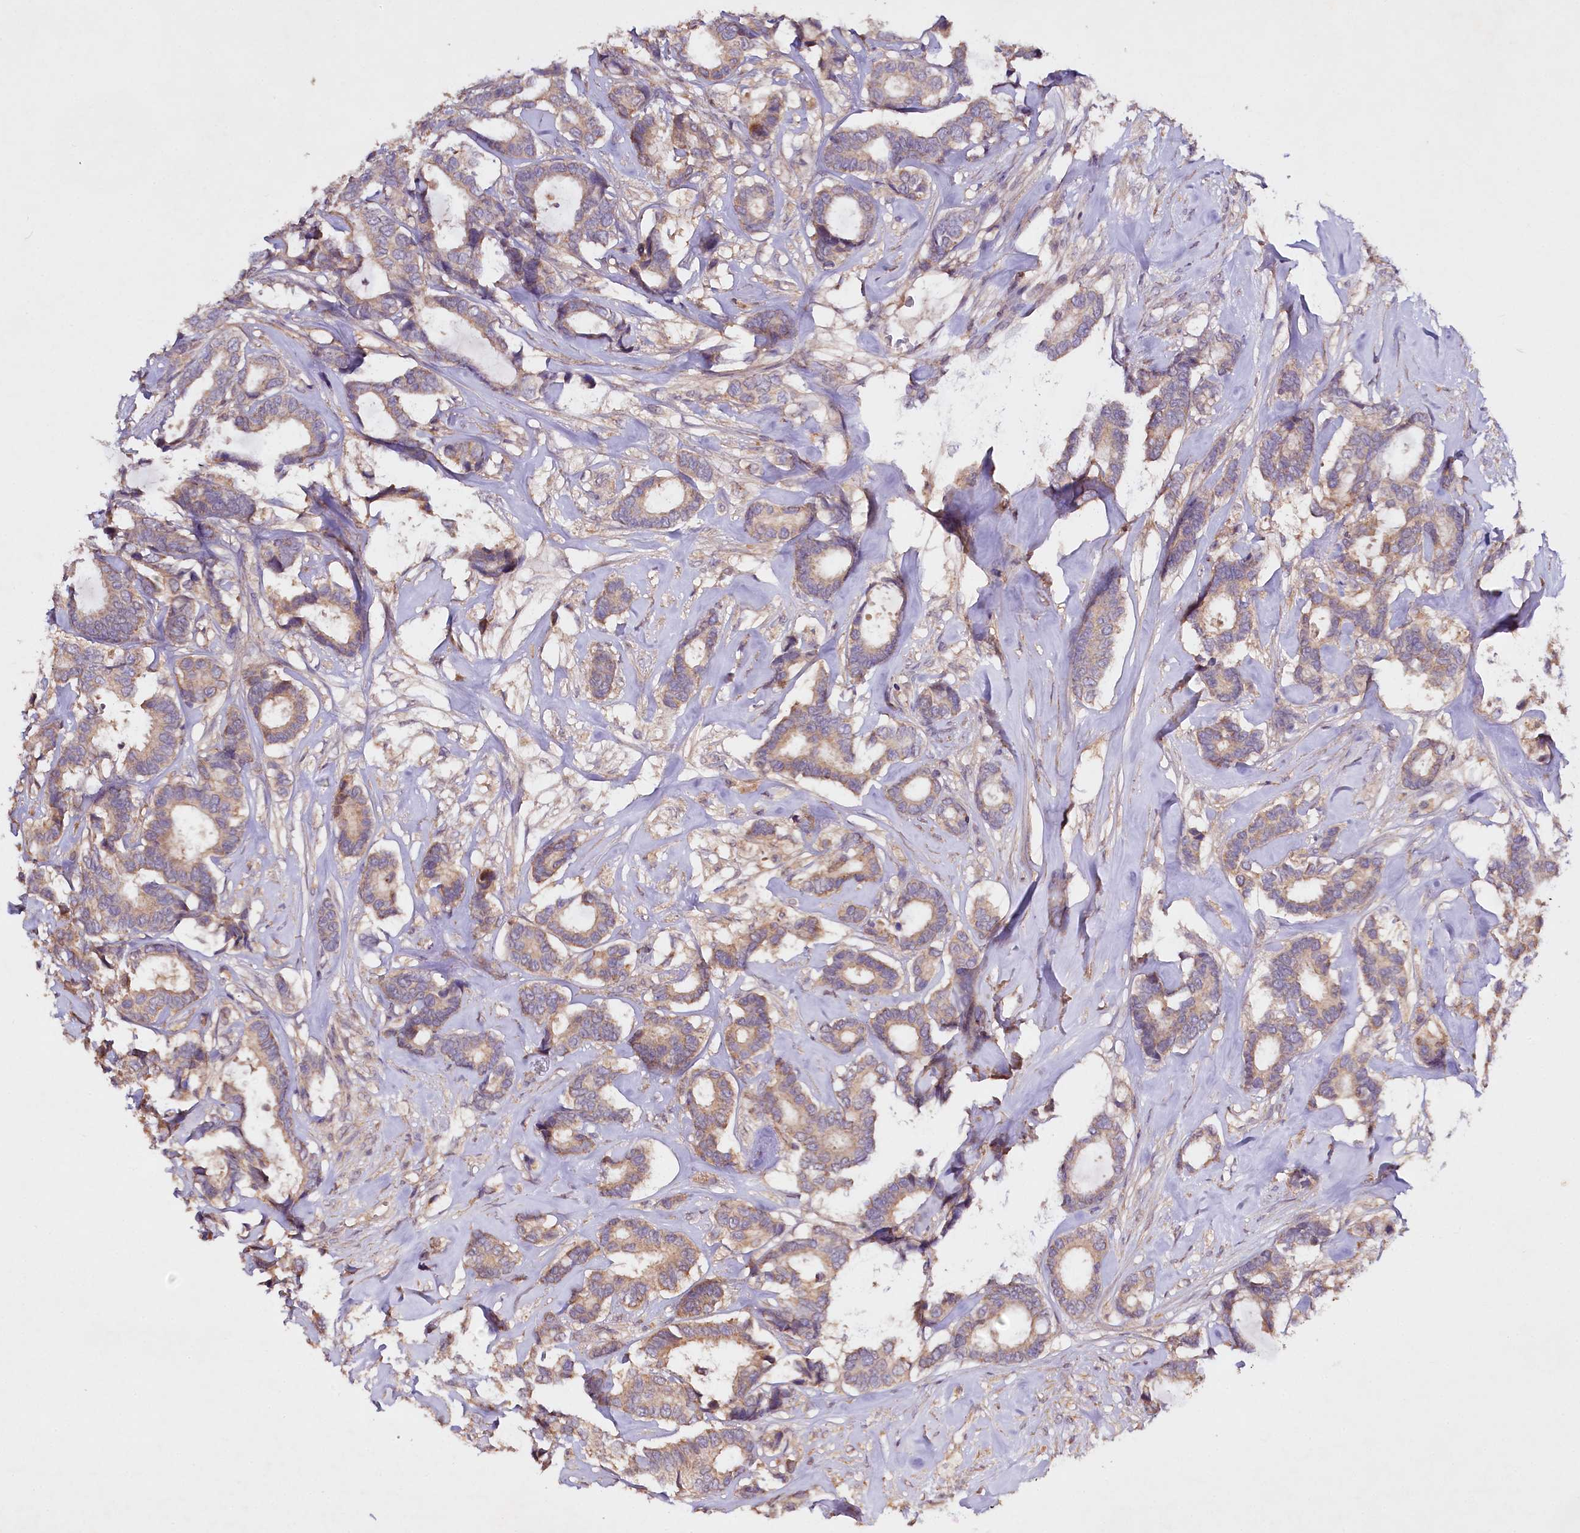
{"staining": {"intensity": "weak", "quantity": "<25%", "location": "cytoplasmic/membranous"}, "tissue": "breast cancer", "cell_type": "Tumor cells", "image_type": "cancer", "snomed": [{"axis": "morphology", "description": "Duct carcinoma"}, {"axis": "topography", "description": "Breast"}], "caption": "Tumor cells show no significant protein expression in infiltrating ductal carcinoma (breast).", "gene": "ETFBKMT", "patient": {"sex": "female", "age": 87}}